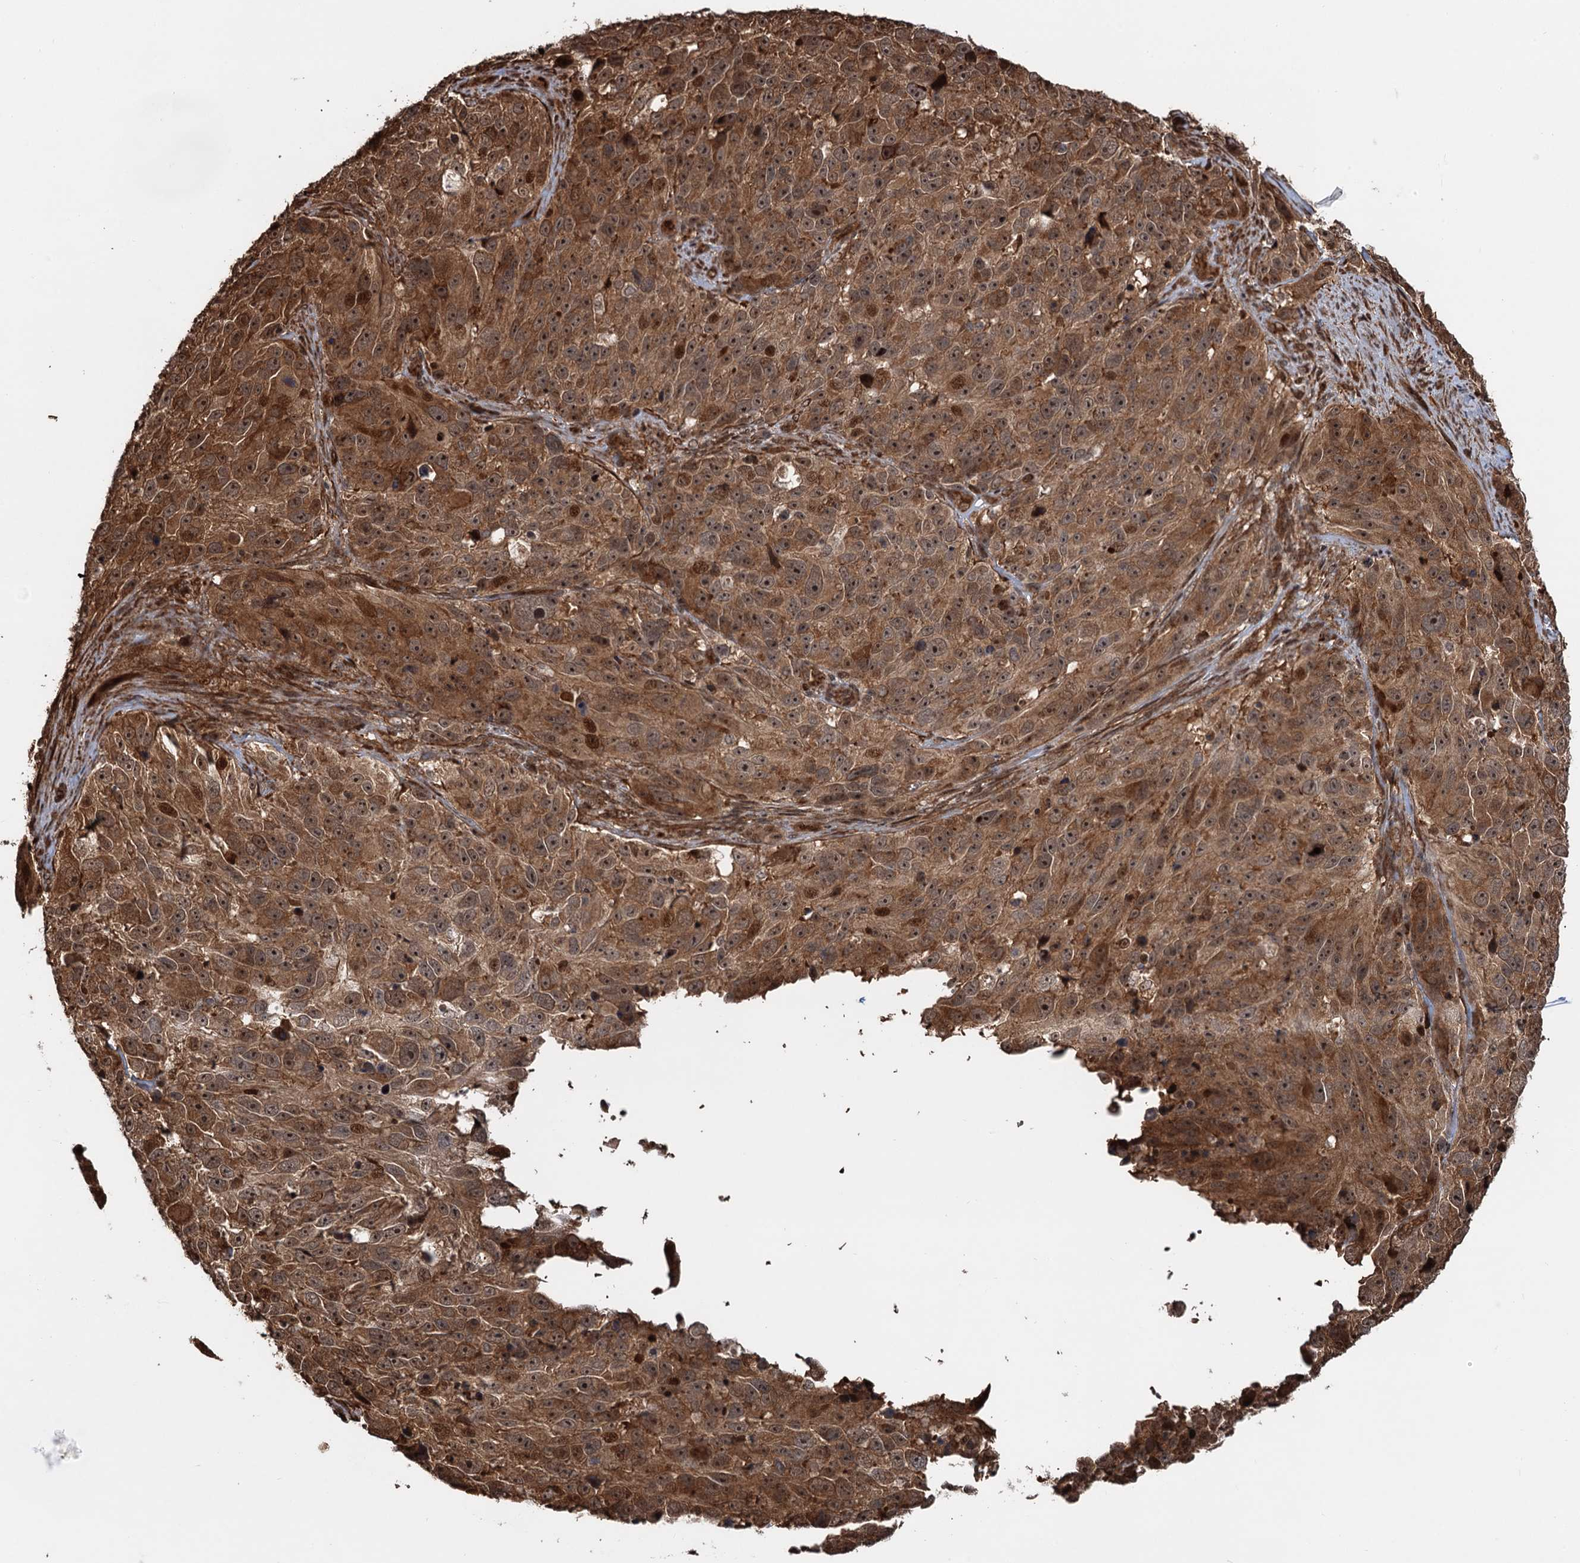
{"staining": {"intensity": "strong", "quantity": ">75%", "location": "cytoplasmic/membranous,nuclear"}, "tissue": "melanoma", "cell_type": "Tumor cells", "image_type": "cancer", "snomed": [{"axis": "morphology", "description": "Malignant melanoma, NOS"}, {"axis": "topography", "description": "Skin"}], "caption": "Human melanoma stained with a brown dye exhibits strong cytoplasmic/membranous and nuclear positive staining in about >75% of tumor cells.", "gene": "SNRNP25", "patient": {"sex": "male", "age": 84}}